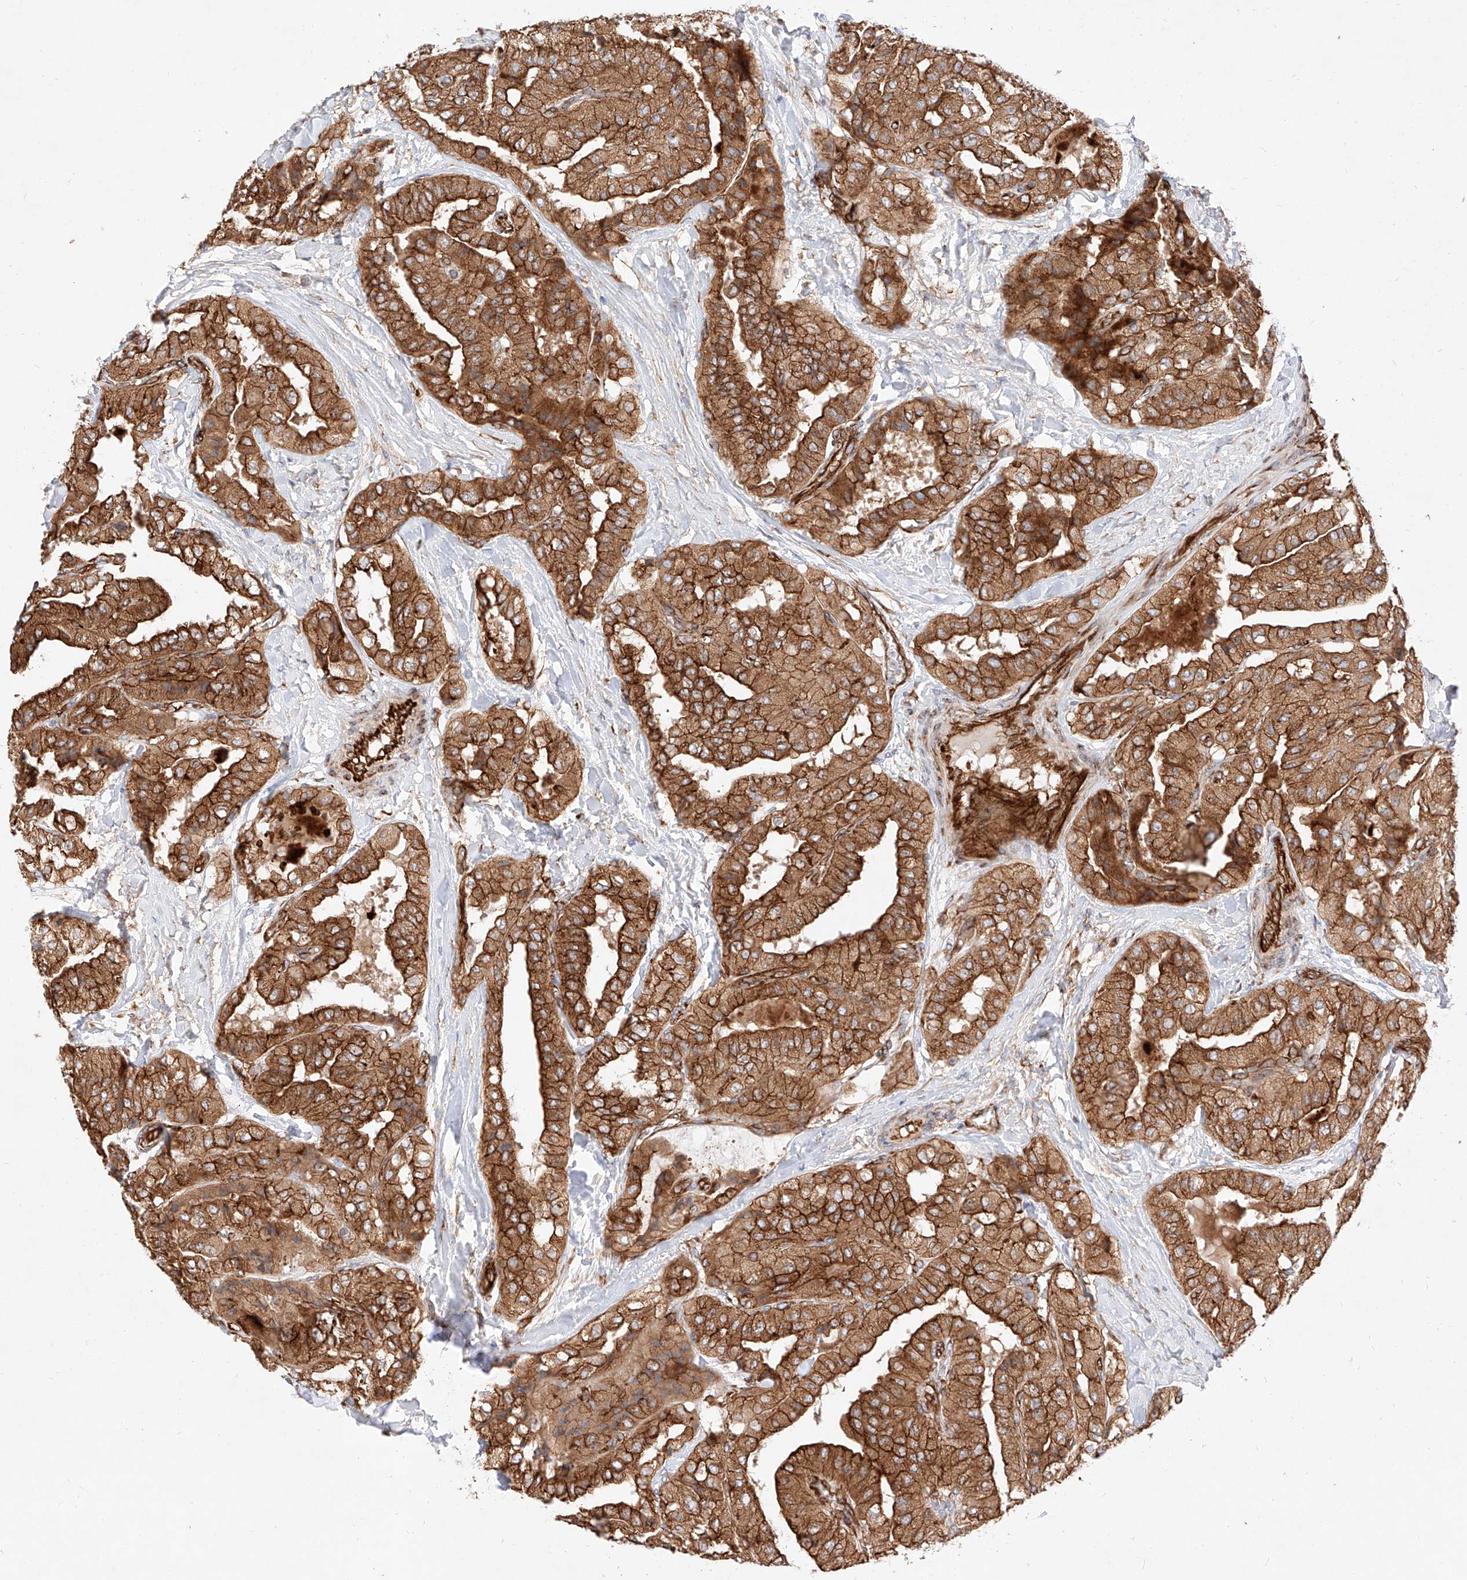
{"staining": {"intensity": "strong", "quantity": ">75%", "location": "cytoplasmic/membranous"}, "tissue": "thyroid cancer", "cell_type": "Tumor cells", "image_type": "cancer", "snomed": [{"axis": "morphology", "description": "Papillary adenocarcinoma, NOS"}, {"axis": "topography", "description": "Thyroid gland"}], "caption": "This histopathology image exhibits thyroid papillary adenocarcinoma stained with immunohistochemistry (IHC) to label a protein in brown. The cytoplasmic/membranous of tumor cells show strong positivity for the protein. Nuclei are counter-stained blue.", "gene": "CSGALNACT2", "patient": {"sex": "female", "age": 59}}